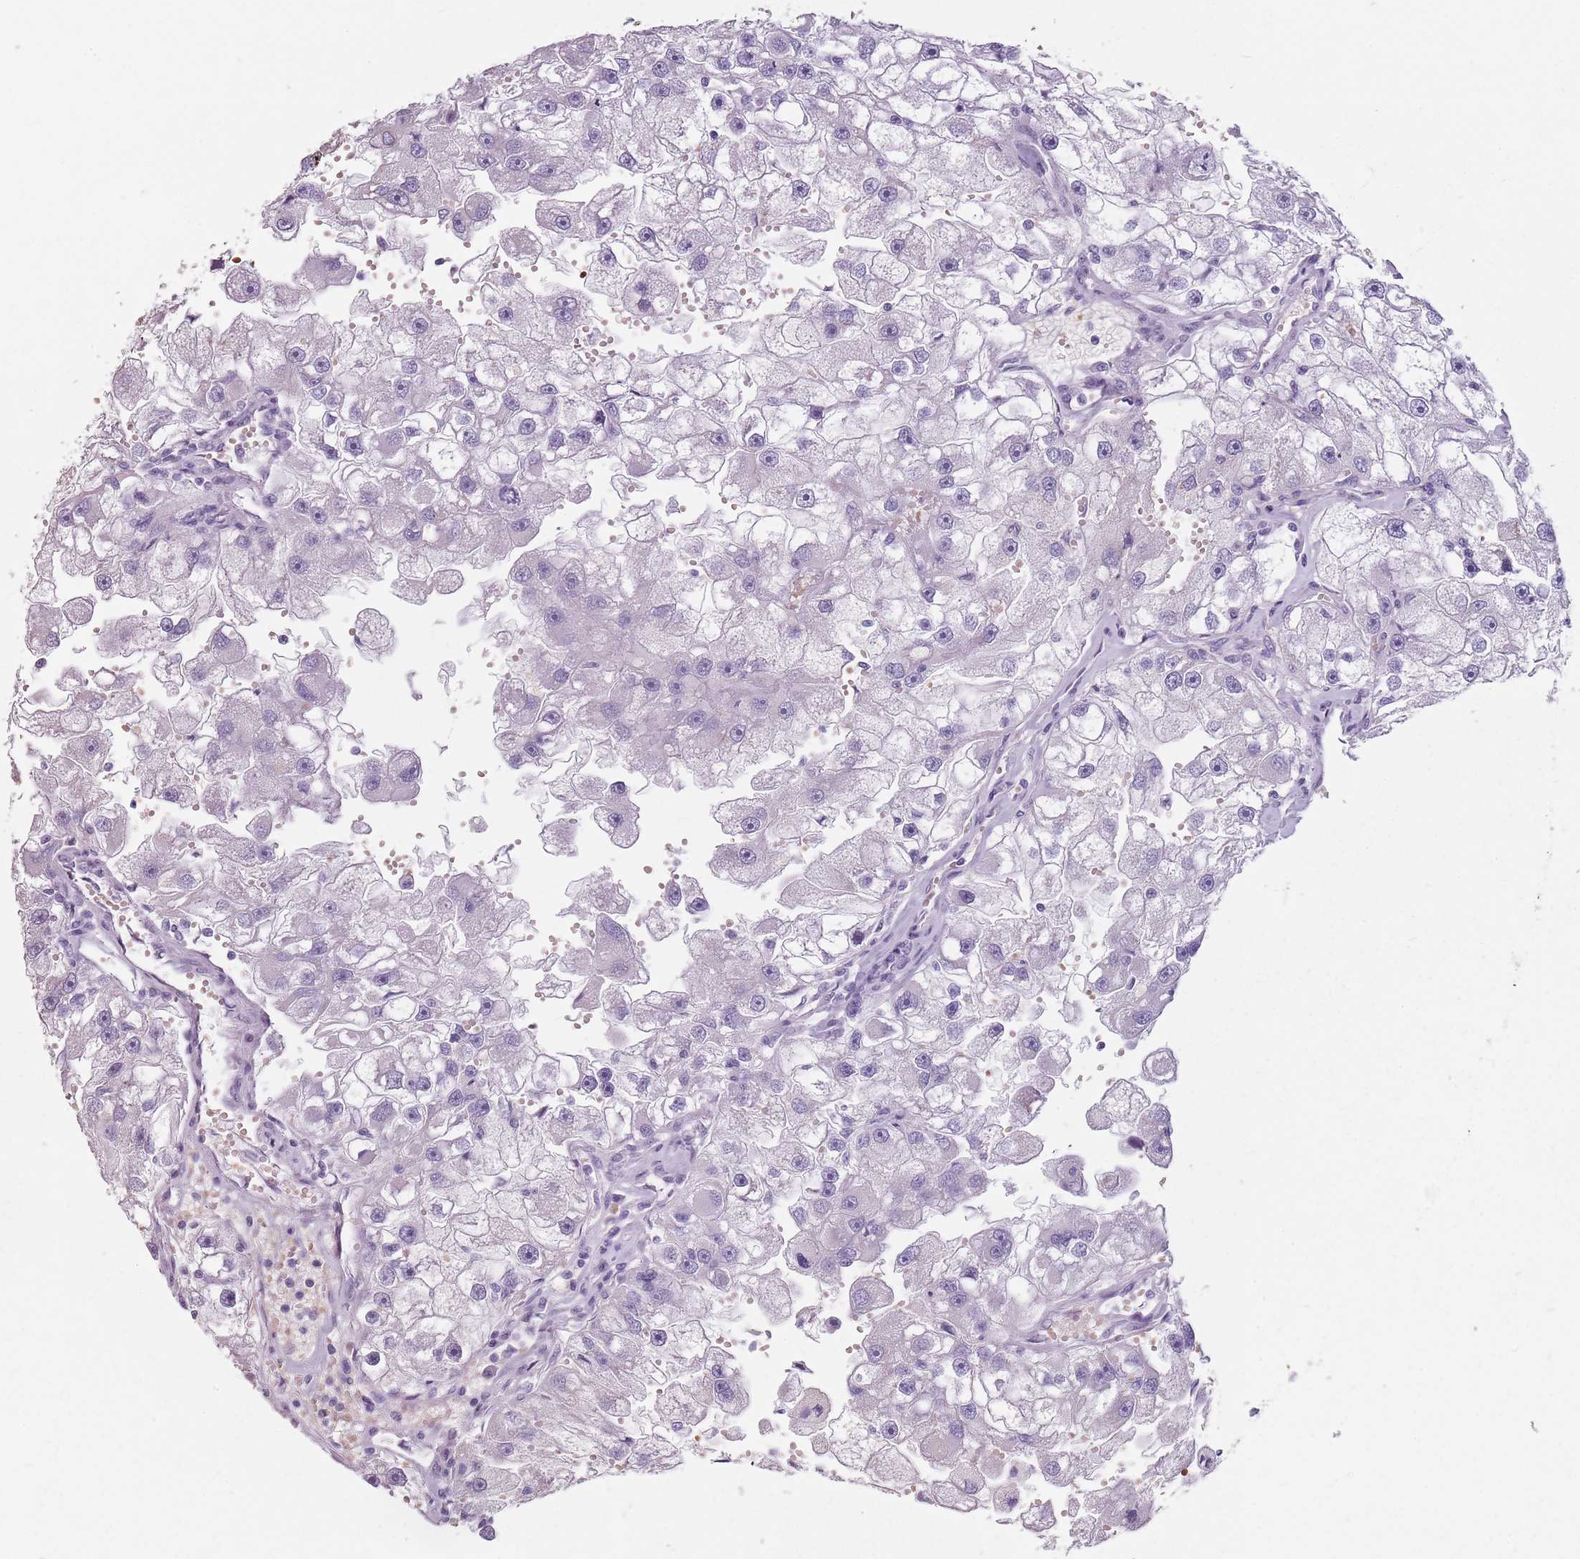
{"staining": {"intensity": "negative", "quantity": "none", "location": "none"}, "tissue": "renal cancer", "cell_type": "Tumor cells", "image_type": "cancer", "snomed": [{"axis": "morphology", "description": "Adenocarcinoma, NOS"}, {"axis": "topography", "description": "Kidney"}], "caption": "Immunohistochemical staining of human adenocarcinoma (renal) shows no significant staining in tumor cells.", "gene": "SPESP1", "patient": {"sex": "male", "age": 63}}